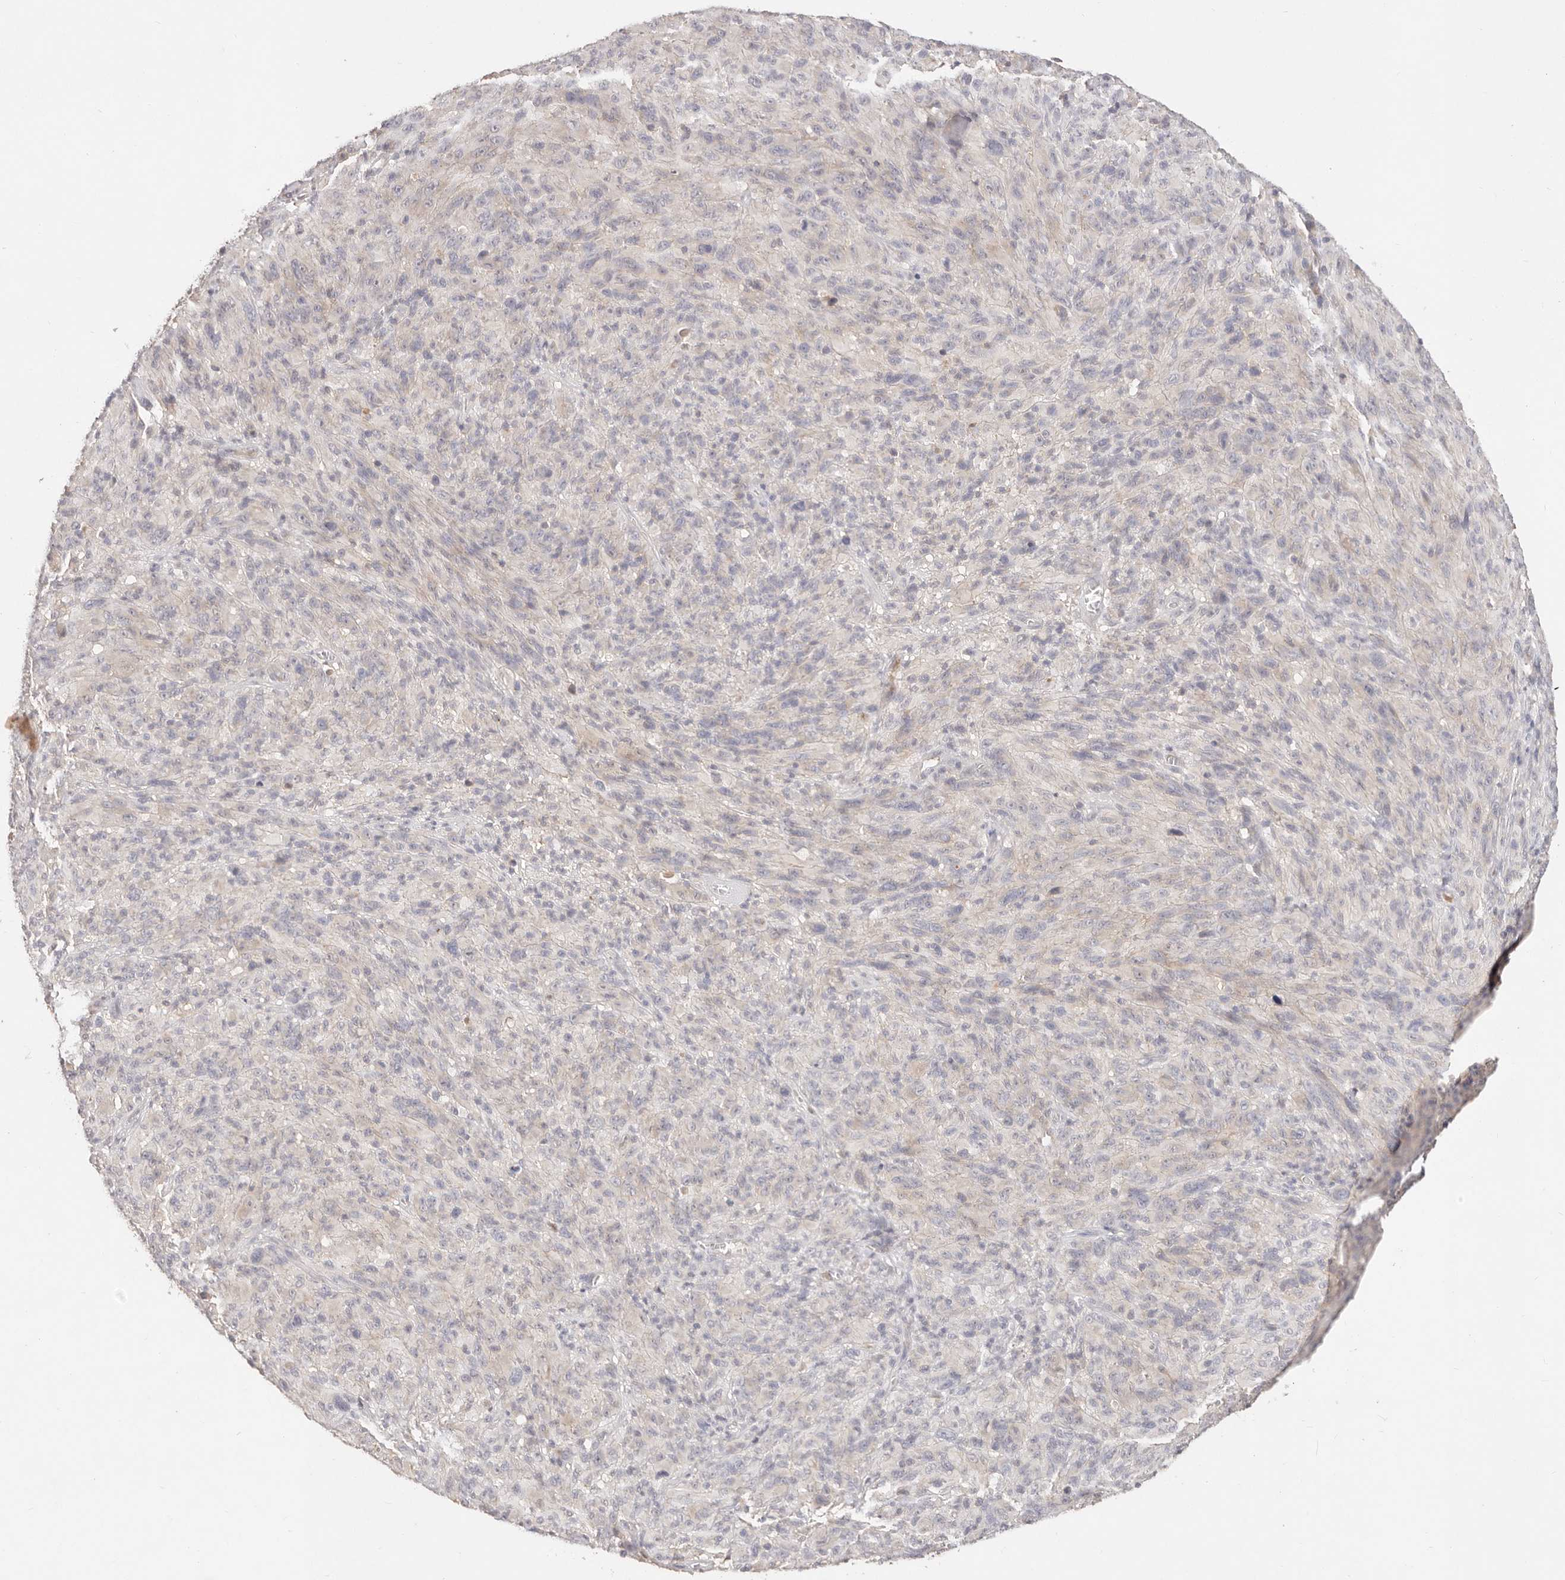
{"staining": {"intensity": "negative", "quantity": "none", "location": "none"}, "tissue": "melanoma", "cell_type": "Tumor cells", "image_type": "cancer", "snomed": [{"axis": "morphology", "description": "Malignant melanoma, NOS"}, {"axis": "topography", "description": "Skin of head"}], "caption": "DAB immunohistochemical staining of melanoma shows no significant expression in tumor cells.", "gene": "CXADR", "patient": {"sex": "male", "age": 96}}